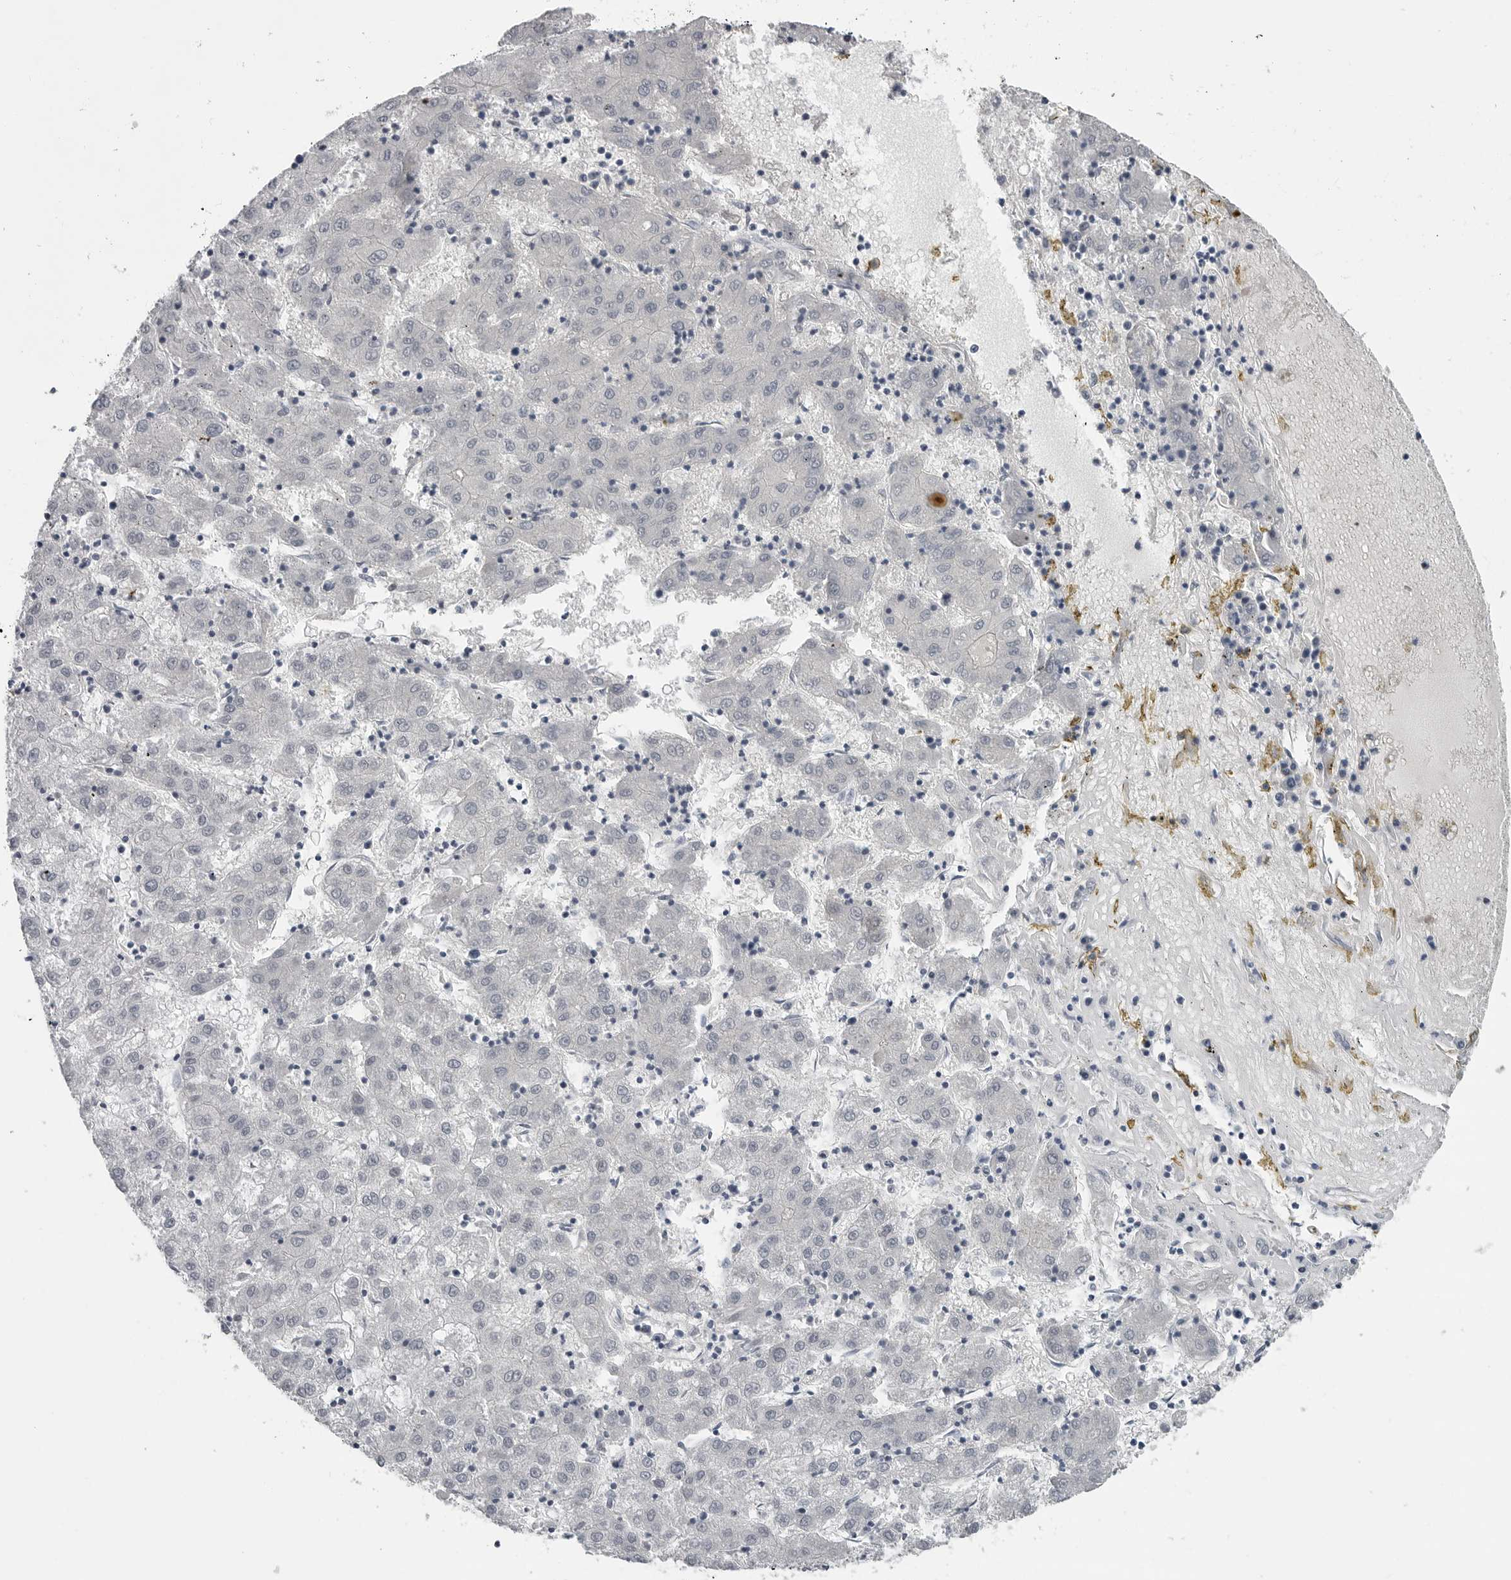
{"staining": {"intensity": "negative", "quantity": "none", "location": "none"}, "tissue": "liver cancer", "cell_type": "Tumor cells", "image_type": "cancer", "snomed": [{"axis": "morphology", "description": "Carcinoma, Hepatocellular, NOS"}, {"axis": "topography", "description": "Liver"}], "caption": "Human liver hepatocellular carcinoma stained for a protein using IHC exhibits no expression in tumor cells.", "gene": "AMPD1", "patient": {"sex": "male", "age": 72}}